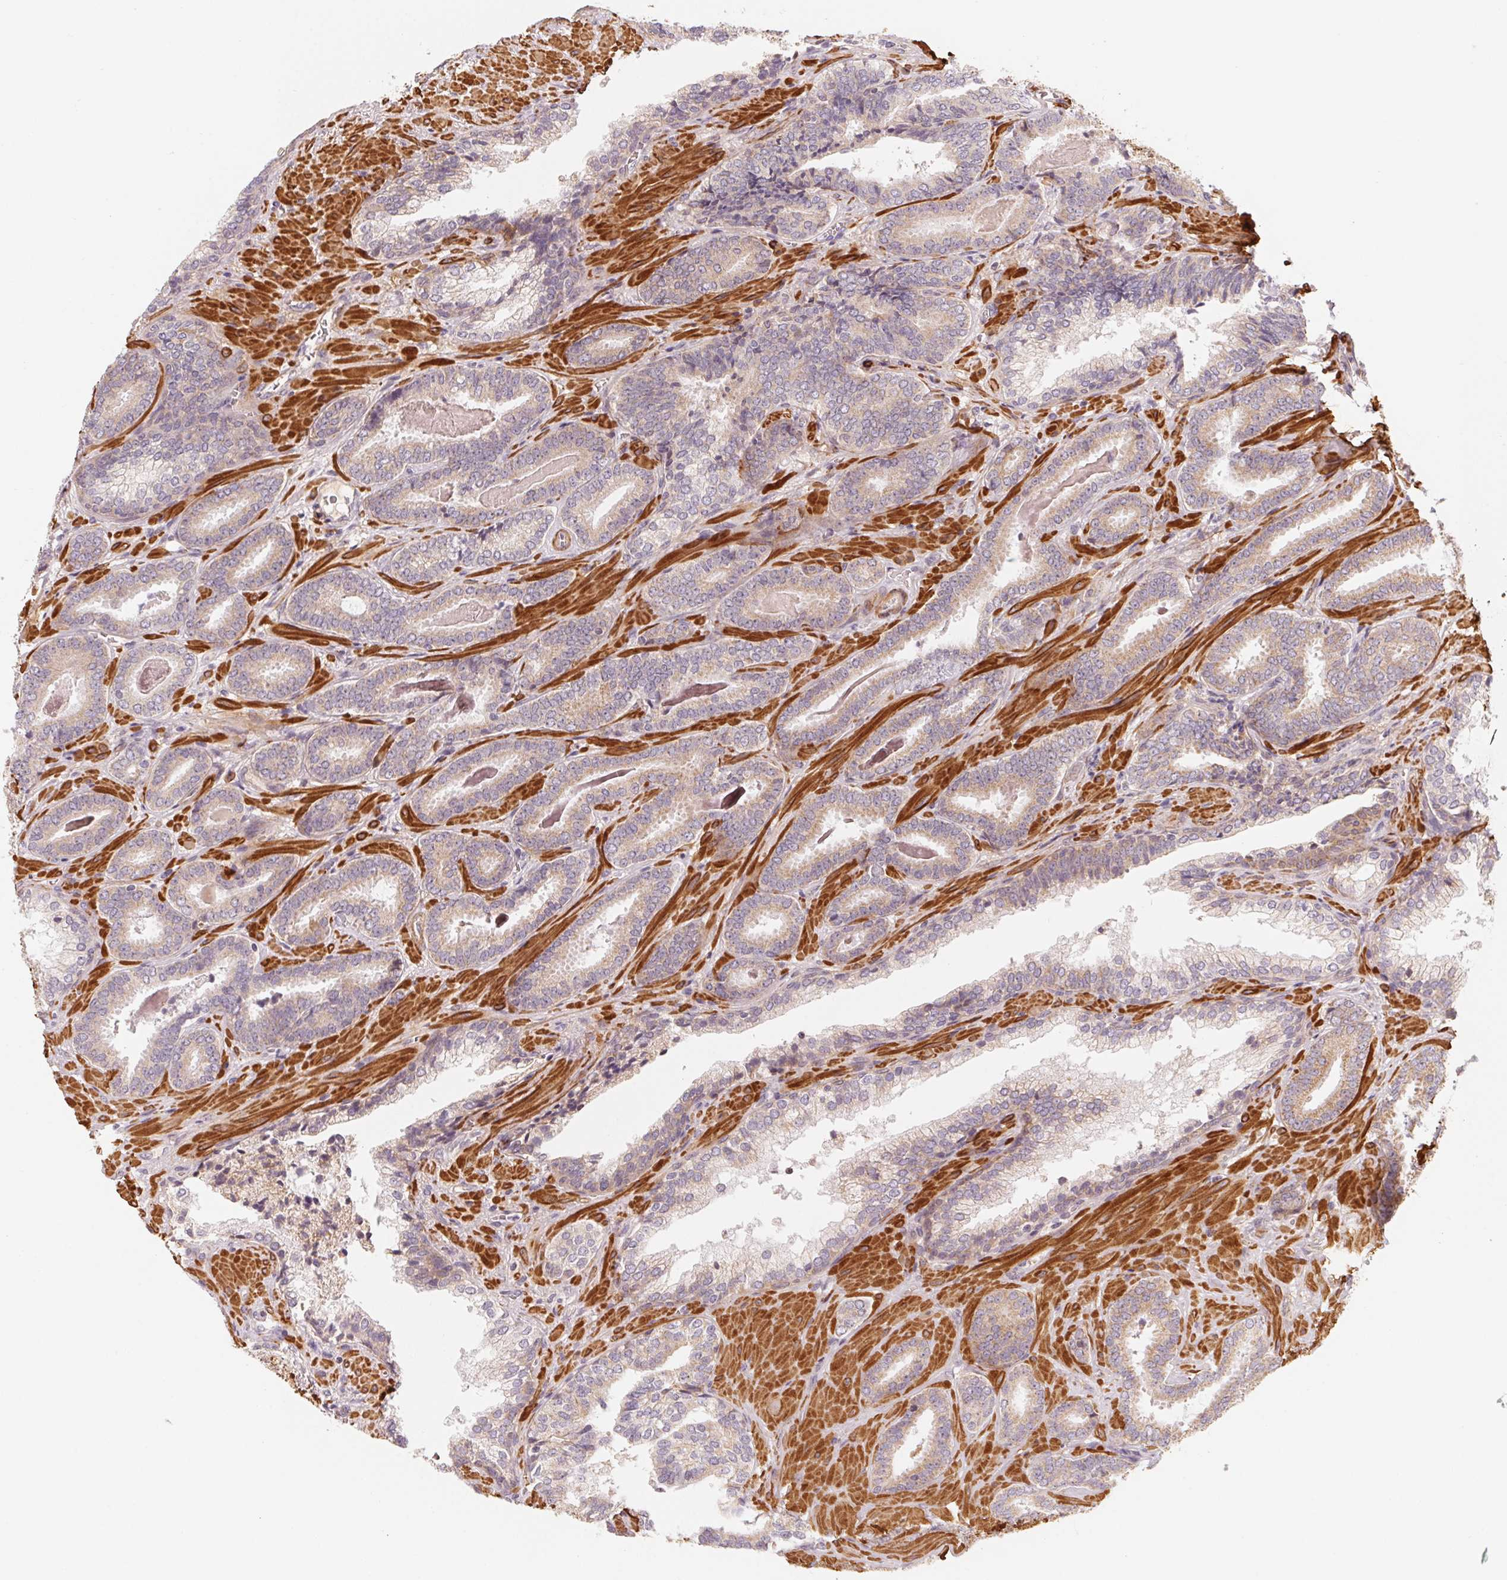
{"staining": {"intensity": "weak", "quantity": "25%-75%", "location": "cytoplasmic/membranous"}, "tissue": "prostate cancer", "cell_type": "Tumor cells", "image_type": "cancer", "snomed": [{"axis": "morphology", "description": "Adenocarcinoma, Low grade"}, {"axis": "topography", "description": "Prostate"}], "caption": "High-power microscopy captured an immunohistochemistry (IHC) photomicrograph of adenocarcinoma (low-grade) (prostate), revealing weak cytoplasmic/membranous staining in about 25%-75% of tumor cells.", "gene": "CCDC112", "patient": {"sex": "male", "age": 61}}